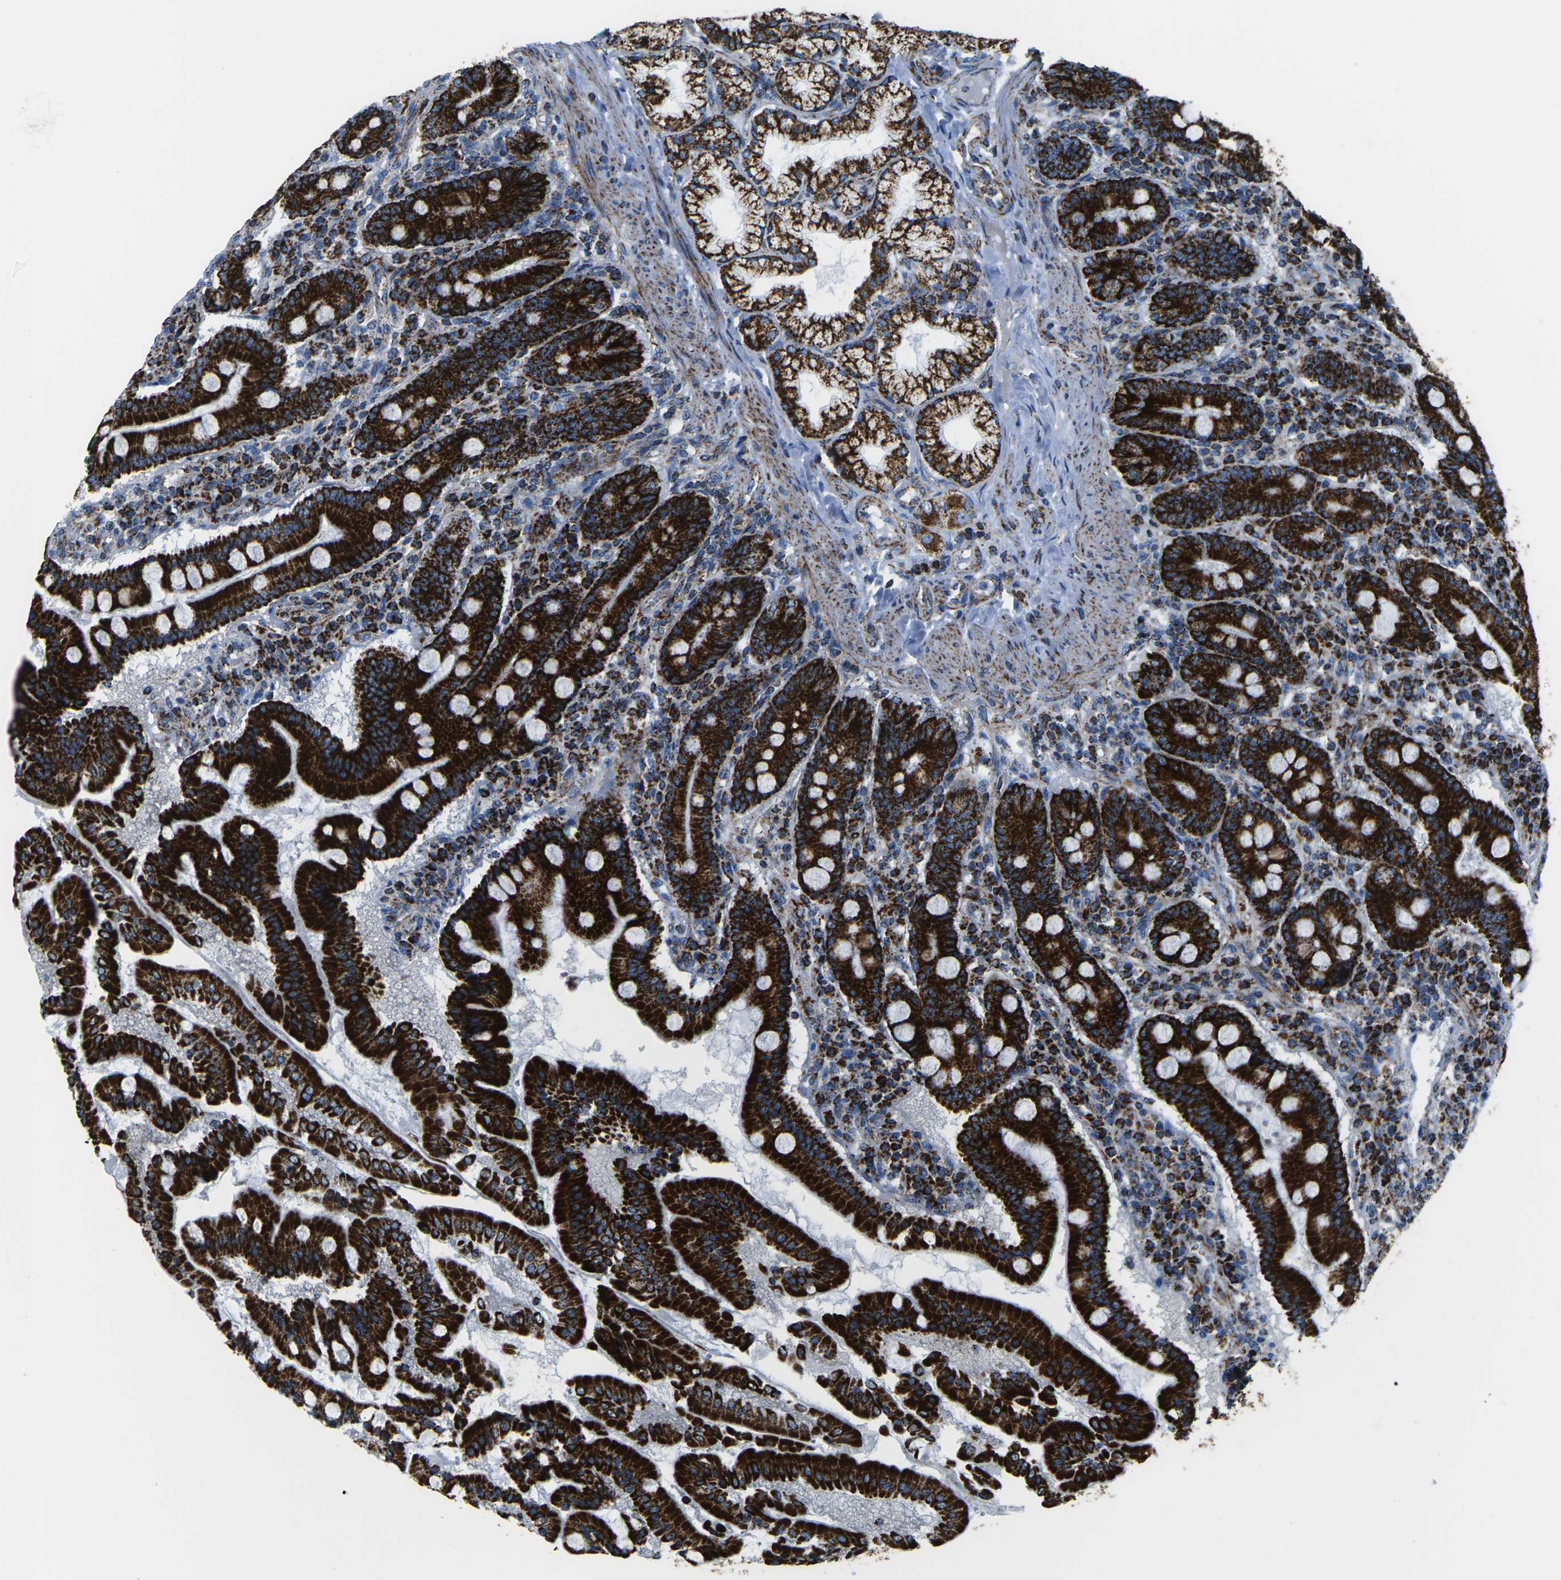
{"staining": {"intensity": "strong", "quantity": ">75%", "location": "cytoplasmic/membranous"}, "tissue": "duodenum", "cell_type": "Glandular cells", "image_type": "normal", "snomed": [{"axis": "morphology", "description": "Normal tissue, NOS"}, {"axis": "topography", "description": "Duodenum"}], "caption": "This photomicrograph reveals normal duodenum stained with immunohistochemistry (IHC) to label a protein in brown. The cytoplasmic/membranous of glandular cells show strong positivity for the protein. Nuclei are counter-stained blue.", "gene": "MT", "patient": {"sex": "male", "age": 50}}